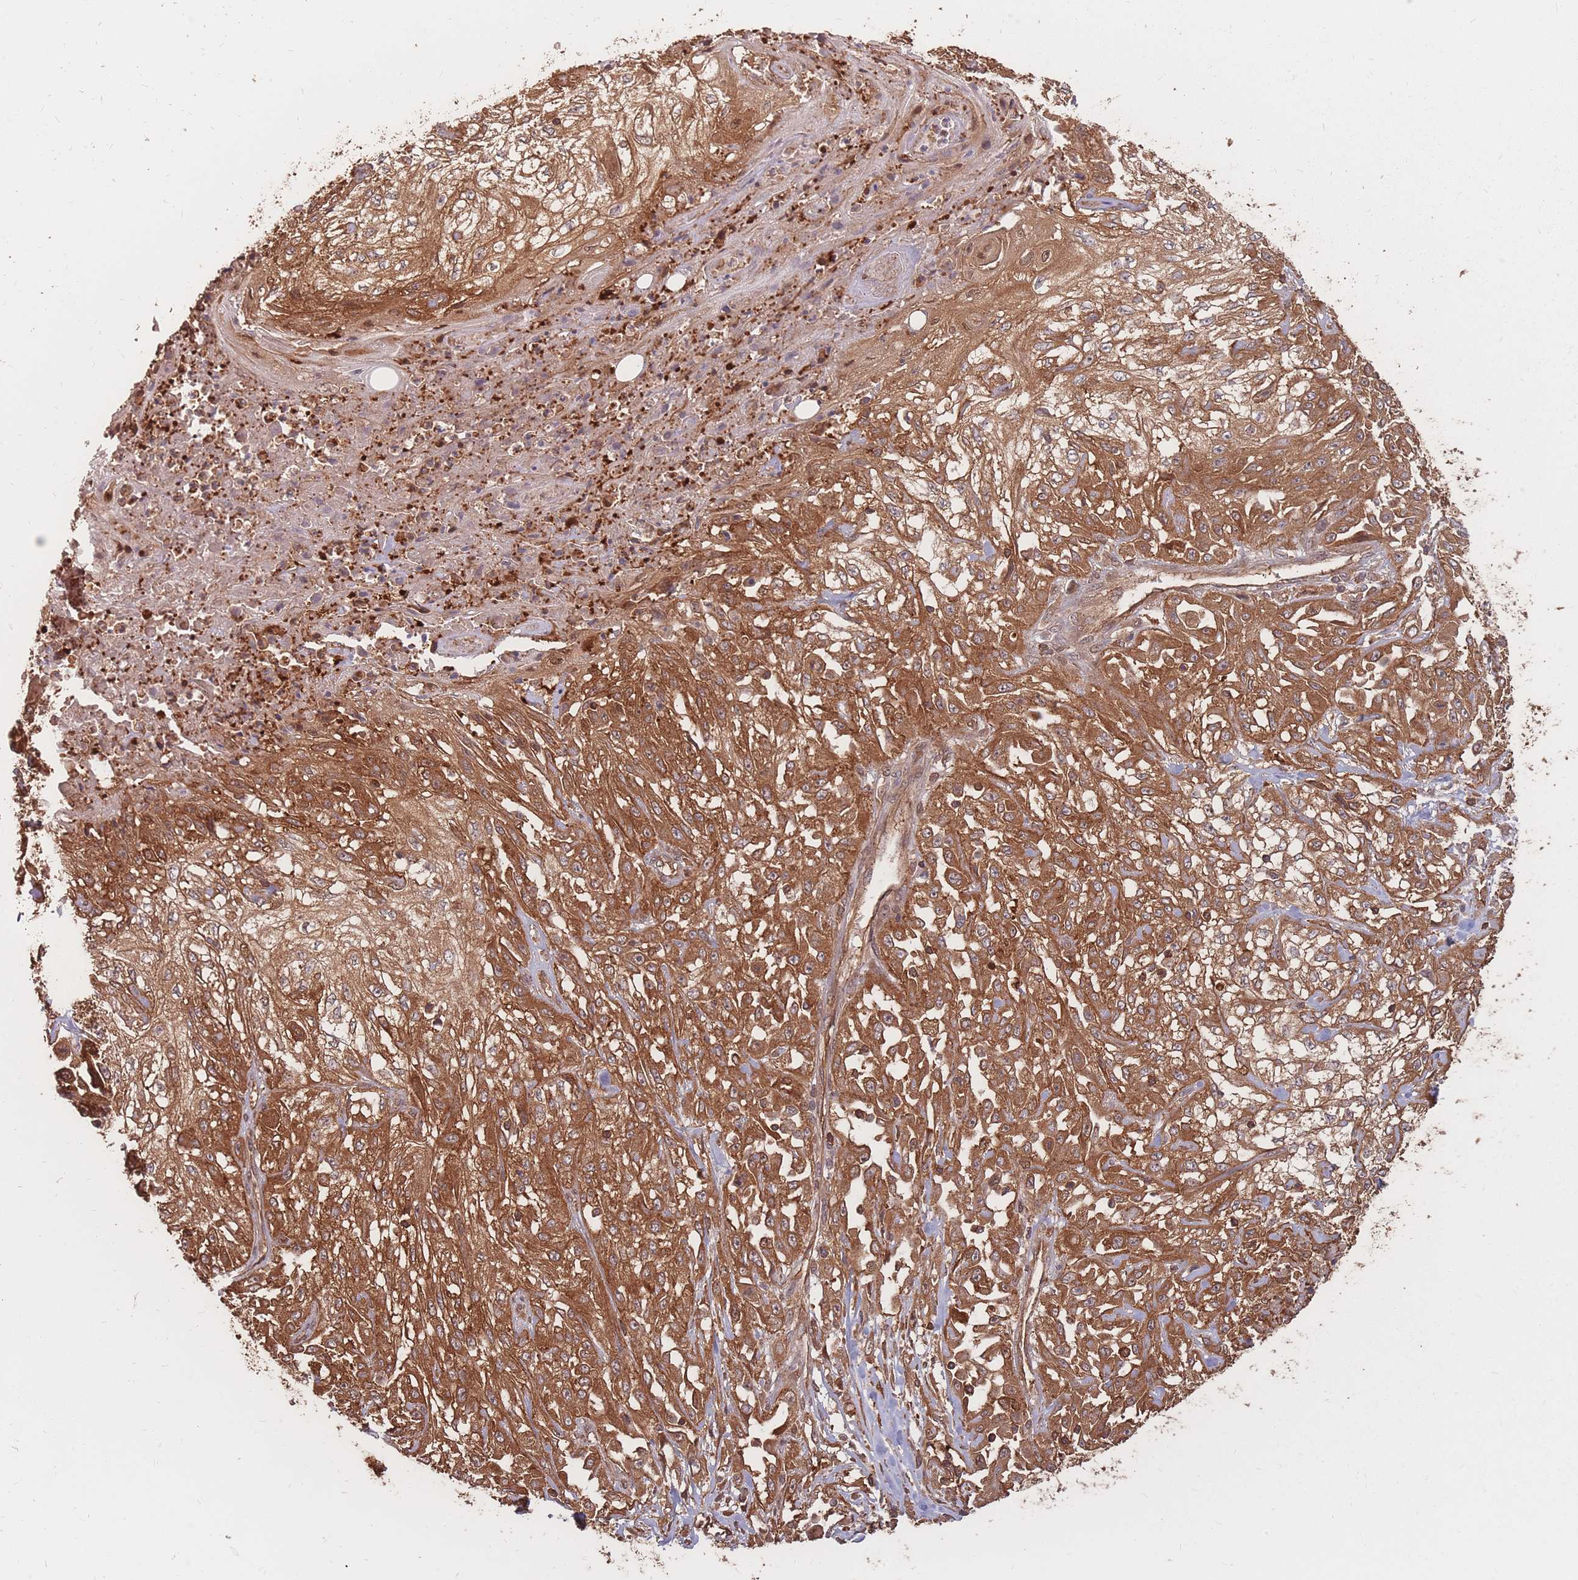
{"staining": {"intensity": "strong", "quantity": ">75%", "location": "cytoplasmic/membranous"}, "tissue": "skin cancer", "cell_type": "Tumor cells", "image_type": "cancer", "snomed": [{"axis": "morphology", "description": "Squamous cell carcinoma, NOS"}, {"axis": "morphology", "description": "Squamous cell carcinoma, metastatic, NOS"}, {"axis": "topography", "description": "Skin"}, {"axis": "topography", "description": "Lymph node"}], "caption": "Metastatic squamous cell carcinoma (skin) stained with a brown dye demonstrates strong cytoplasmic/membranous positive expression in approximately >75% of tumor cells.", "gene": "PLS3", "patient": {"sex": "male", "age": 75}}